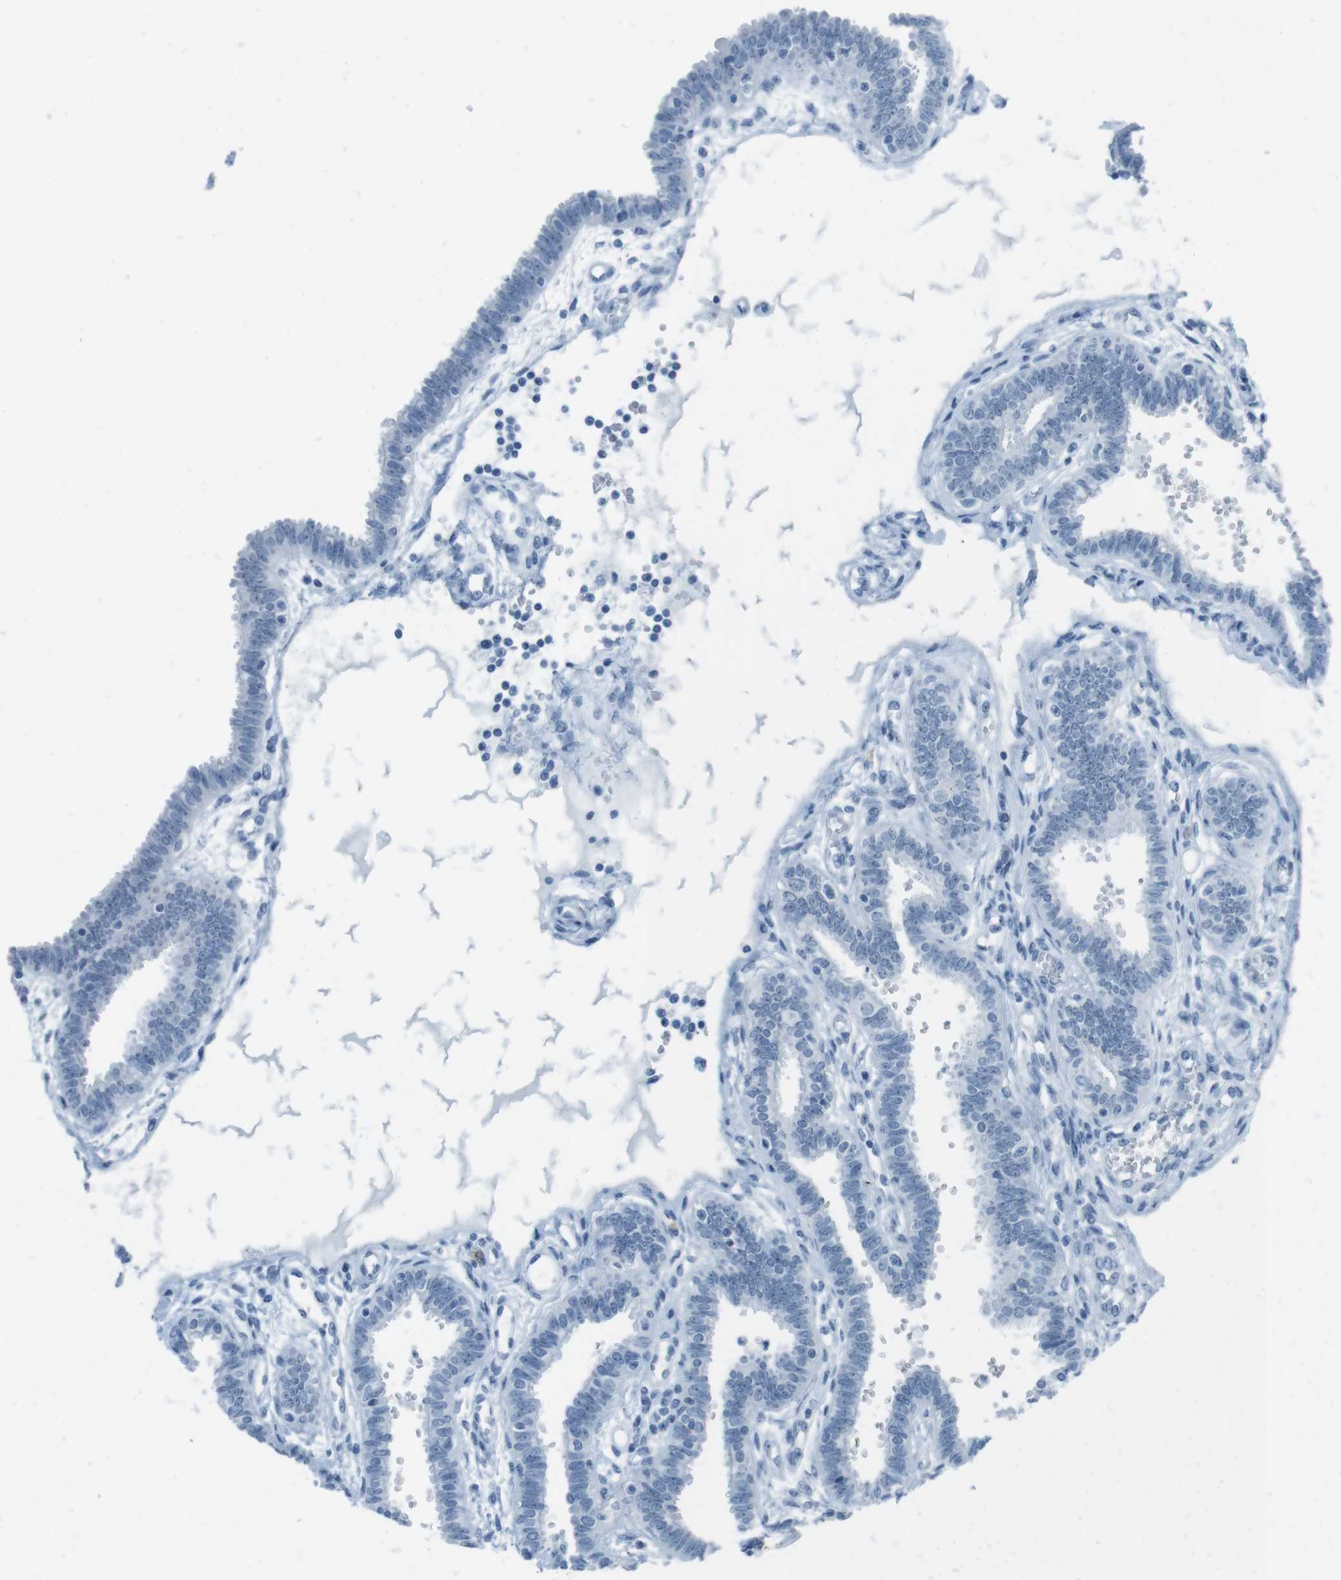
{"staining": {"intensity": "negative", "quantity": "none", "location": "none"}, "tissue": "fallopian tube", "cell_type": "Glandular cells", "image_type": "normal", "snomed": [{"axis": "morphology", "description": "Normal tissue, NOS"}, {"axis": "topography", "description": "Fallopian tube"}], "caption": "Immunohistochemistry of benign fallopian tube demonstrates no positivity in glandular cells.", "gene": "TMEM207", "patient": {"sex": "female", "age": 32}}